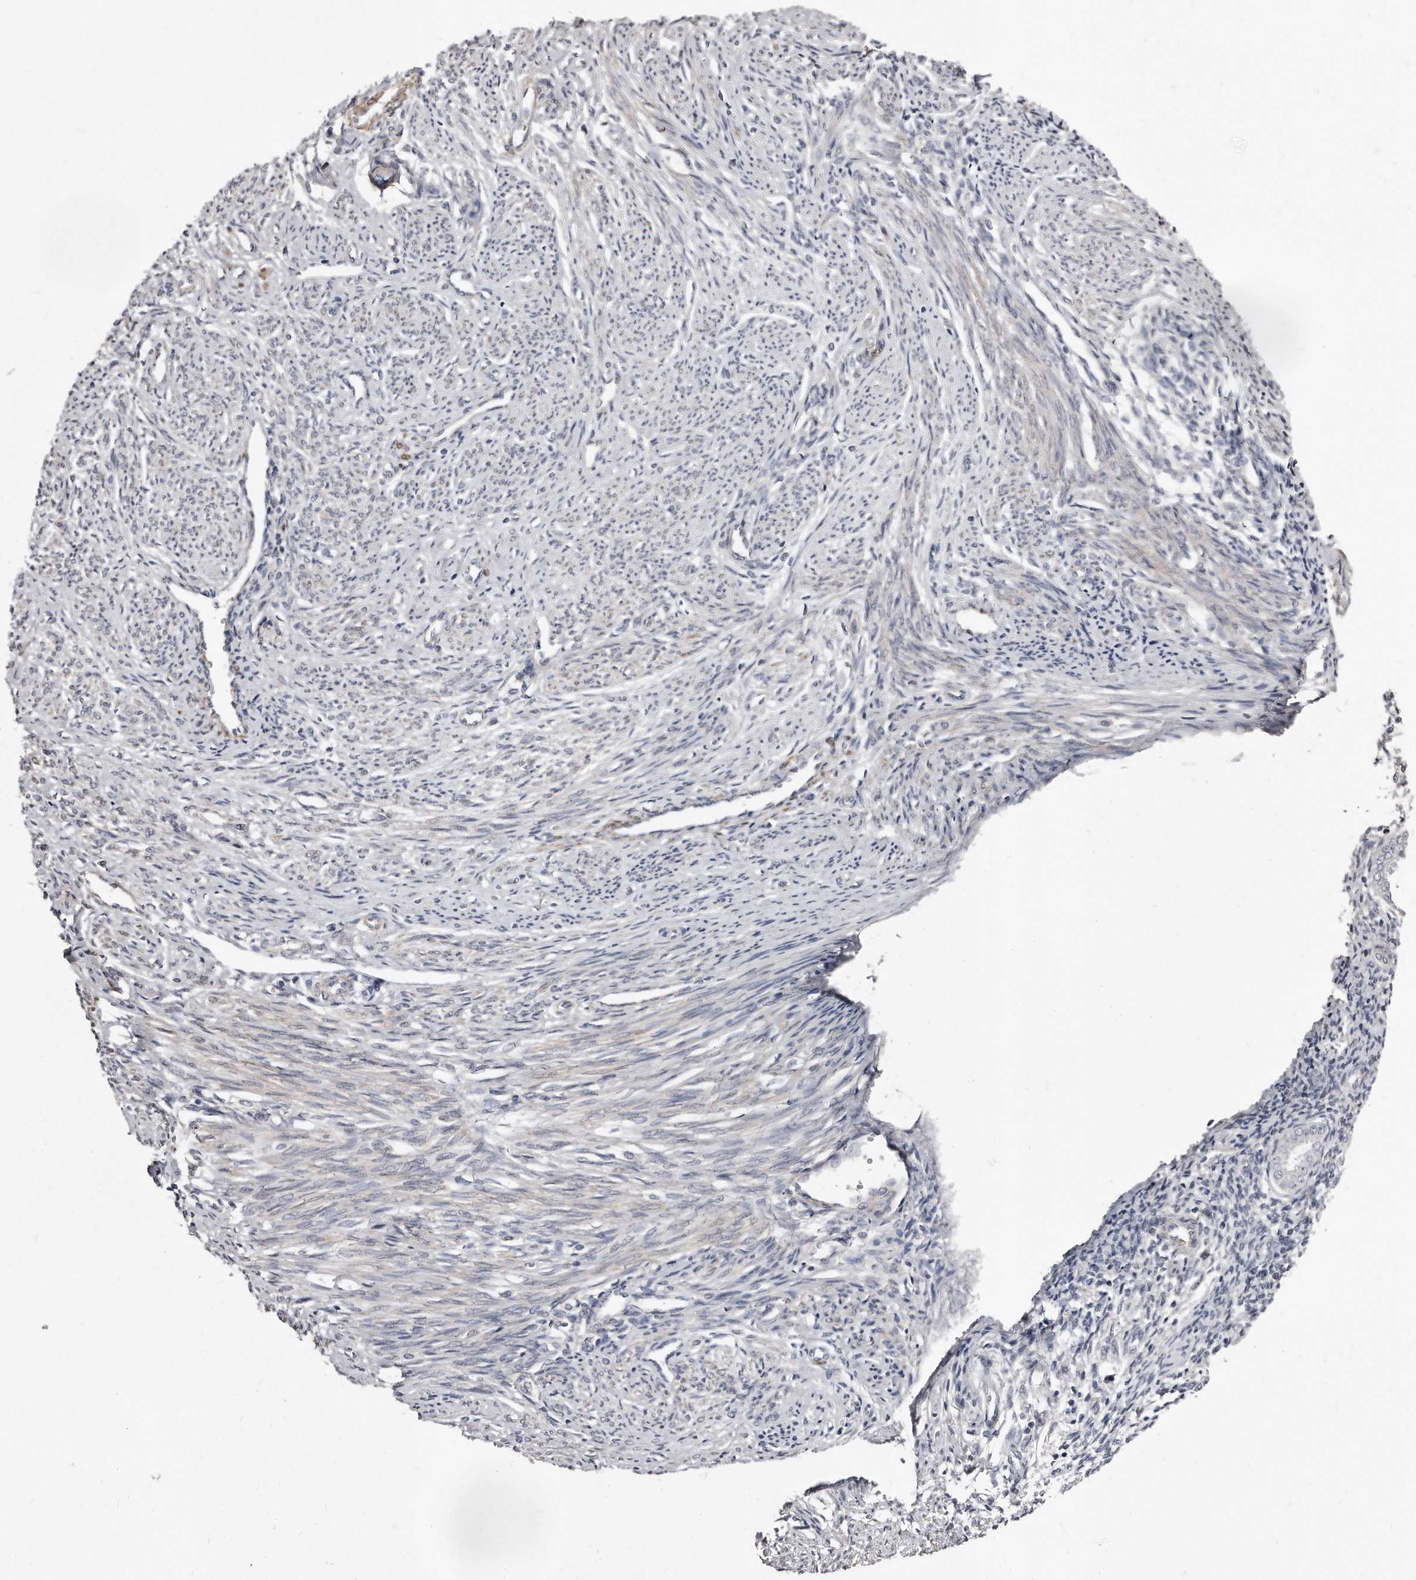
{"staining": {"intensity": "negative", "quantity": "none", "location": "none"}, "tissue": "endometrium", "cell_type": "Cells in endometrial stroma", "image_type": "normal", "snomed": [{"axis": "morphology", "description": "Normal tissue, NOS"}, {"axis": "topography", "description": "Endometrium"}], "caption": "The immunohistochemistry photomicrograph has no significant positivity in cells in endometrial stroma of endometrium.", "gene": "LMOD1", "patient": {"sex": "female", "age": 56}}